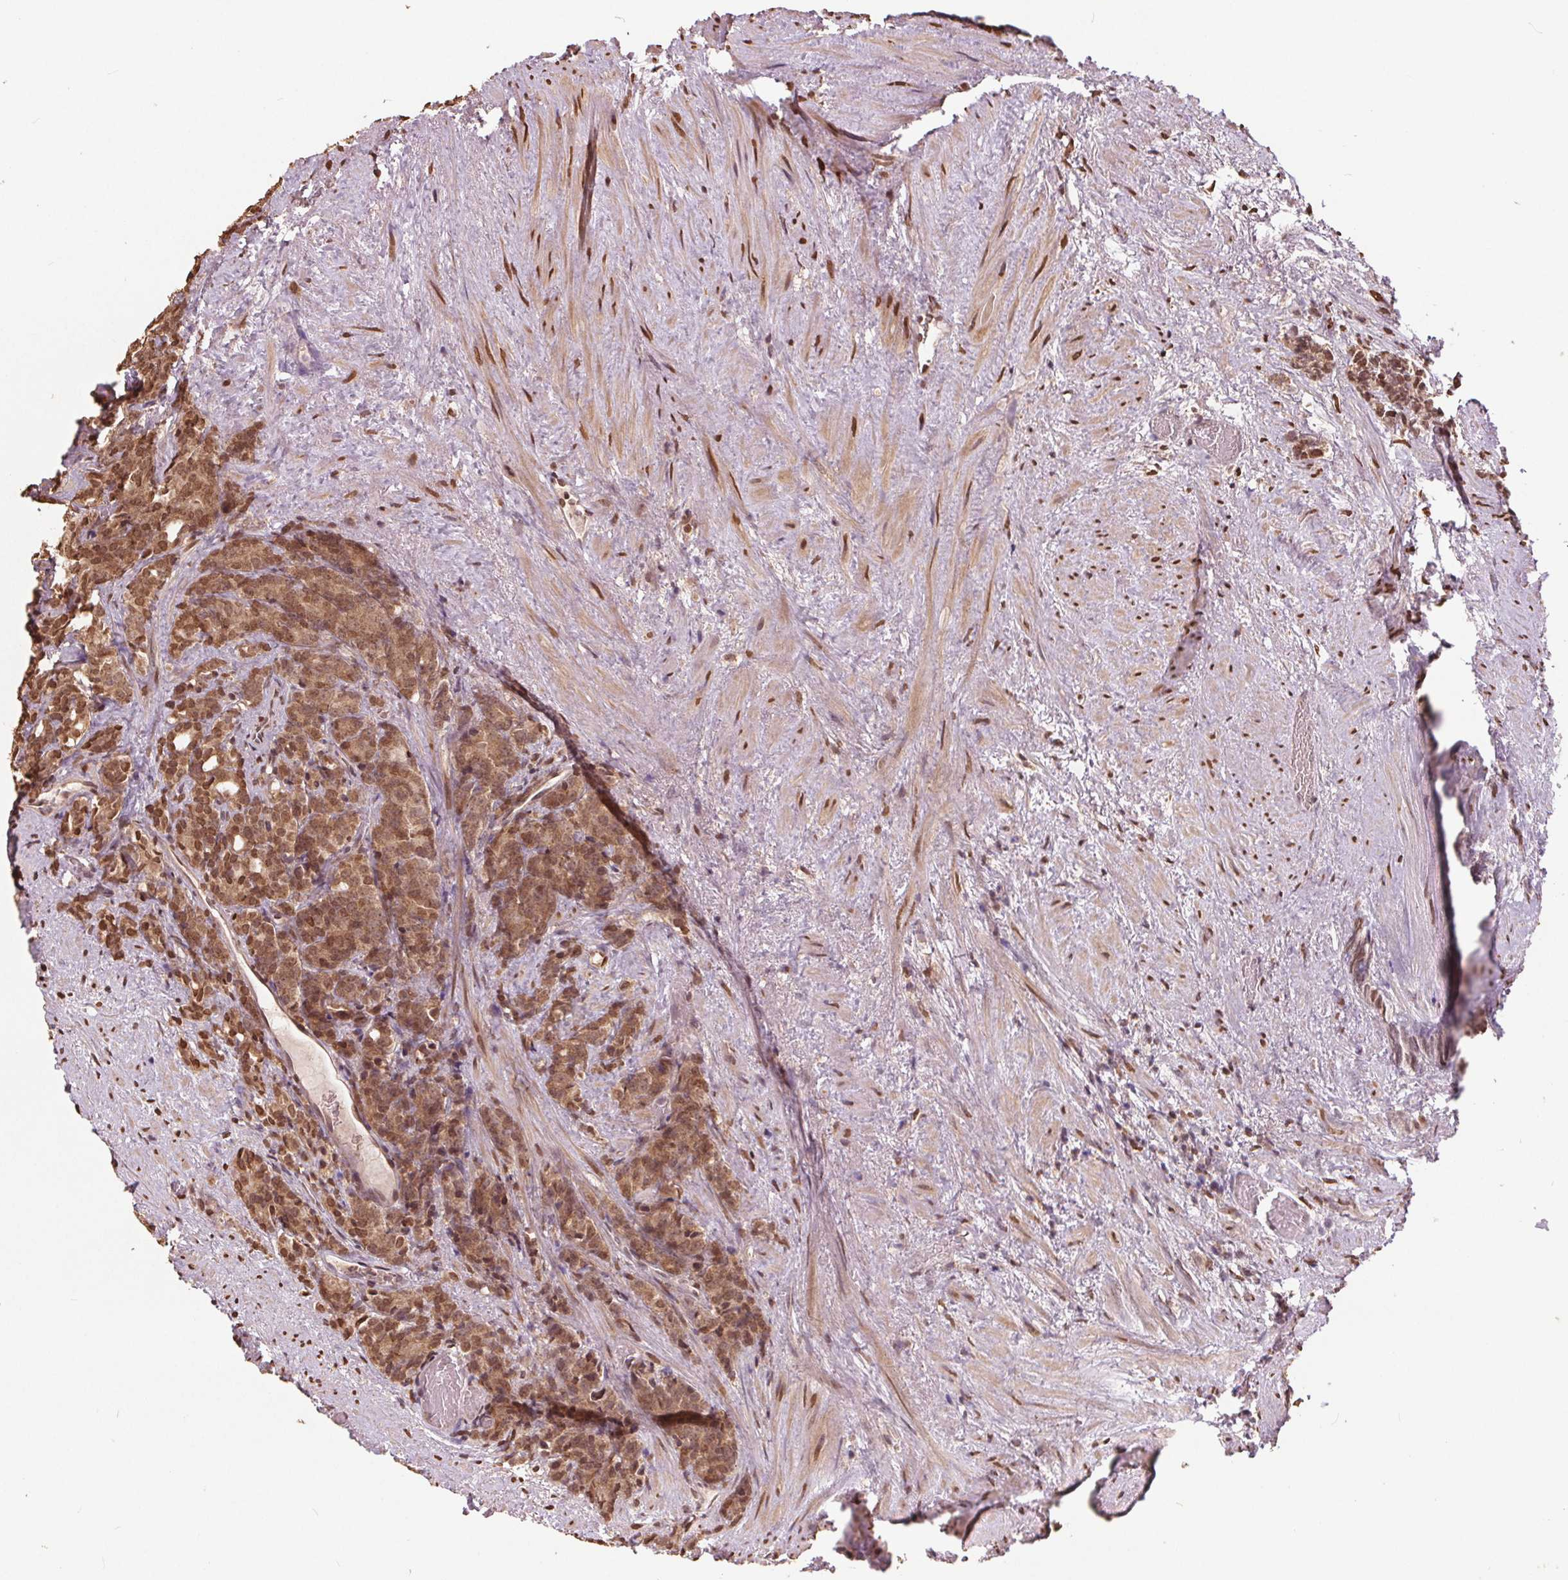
{"staining": {"intensity": "moderate", "quantity": ">75%", "location": "cytoplasmic/membranous,nuclear"}, "tissue": "prostate cancer", "cell_type": "Tumor cells", "image_type": "cancer", "snomed": [{"axis": "morphology", "description": "Adenocarcinoma, High grade"}, {"axis": "topography", "description": "Prostate"}], "caption": "An IHC image of neoplastic tissue is shown. Protein staining in brown highlights moderate cytoplasmic/membranous and nuclear positivity in prostate cancer within tumor cells.", "gene": "HIF1AN", "patient": {"sex": "male", "age": 84}}